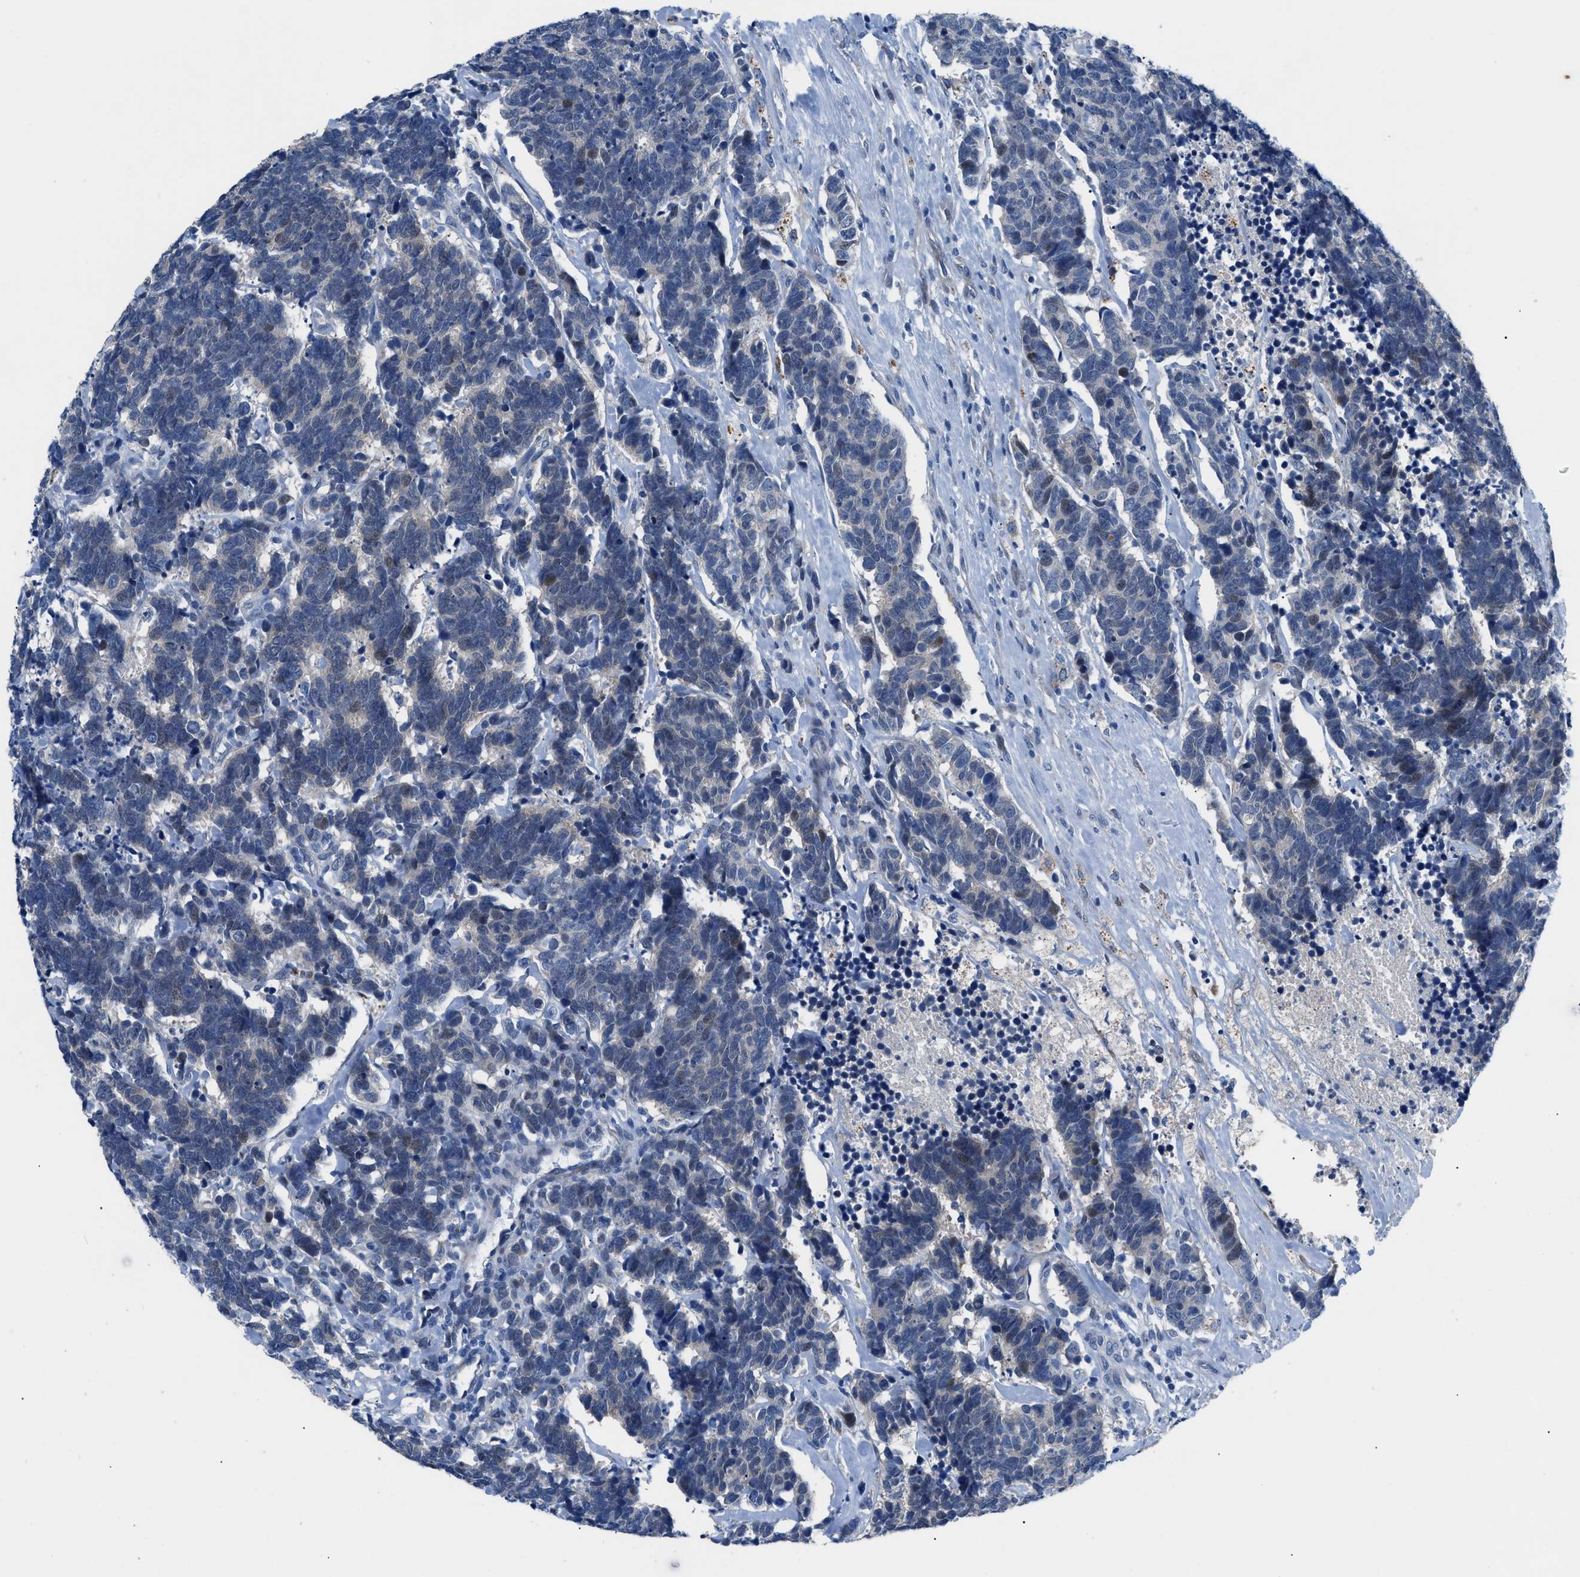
{"staining": {"intensity": "weak", "quantity": "<25%", "location": "cytoplasmic/membranous,nuclear"}, "tissue": "carcinoid", "cell_type": "Tumor cells", "image_type": "cancer", "snomed": [{"axis": "morphology", "description": "Carcinoma, NOS"}, {"axis": "morphology", "description": "Carcinoid, malignant, NOS"}, {"axis": "topography", "description": "Urinary bladder"}], "caption": "Tumor cells are negative for brown protein staining in carcinoid.", "gene": "UAP1", "patient": {"sex": "male", "age": 57}}